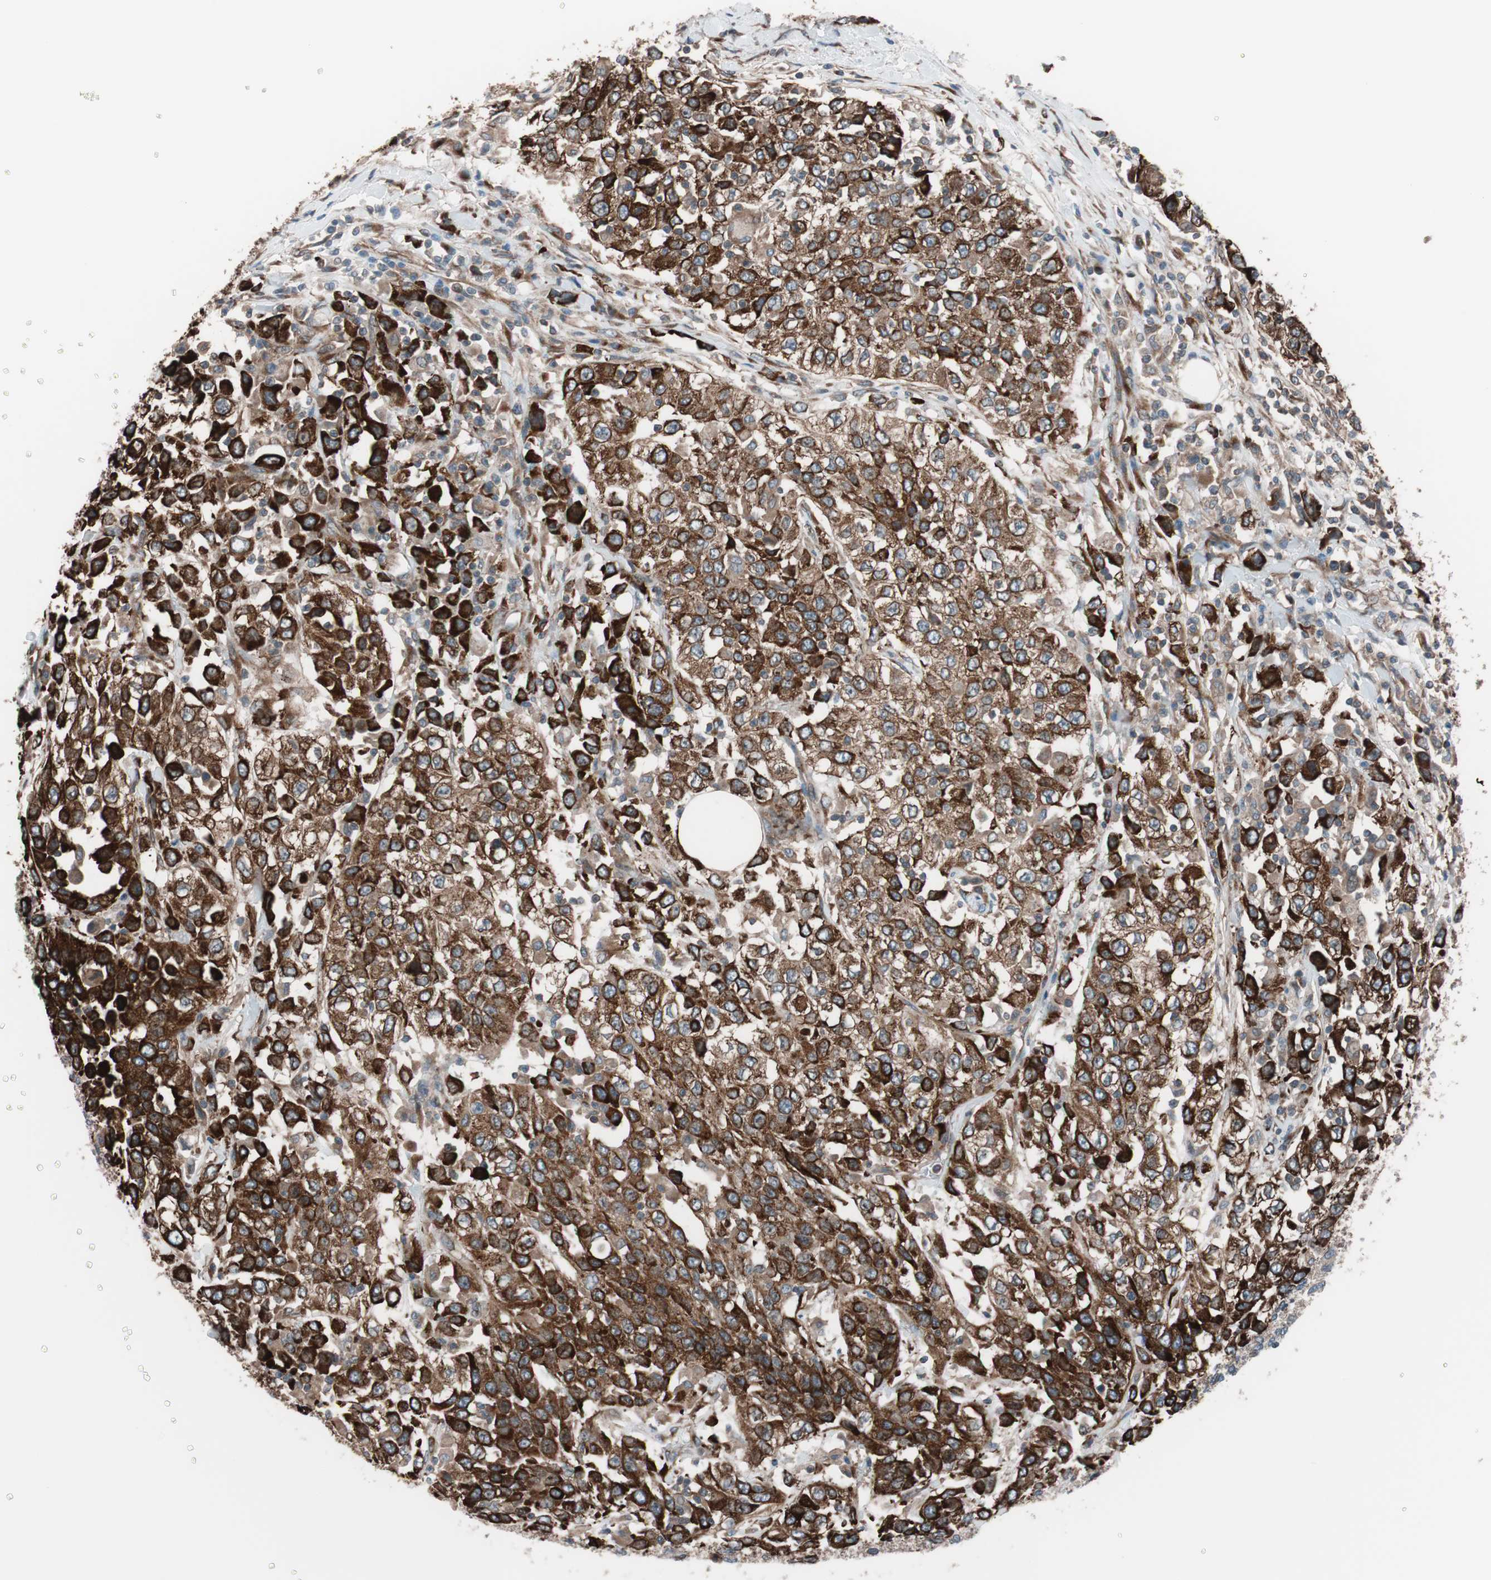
{"staining": {"intensity": "strong", "quantity": ">75%", "location": "cytoplasmic/membranous"}, "tissue": "urothelial cancer", "cell_type": "Tumor cells", "image_type": "cancer", "snomed": [{"axis": "morphology", "description": "Urothelial carcinoma, High grade"}, {"axis": "topography", "description": "Urinary bladder"}], "caption": "Strong cytoplasmic/membranous staining for a protein is present in approximately >75% of tumor cells of urothelial carcinoma (high-grade) using immunohistochemistry.", "gene": "SEC31A", "patient": {"sex": "female", "age": 80}}